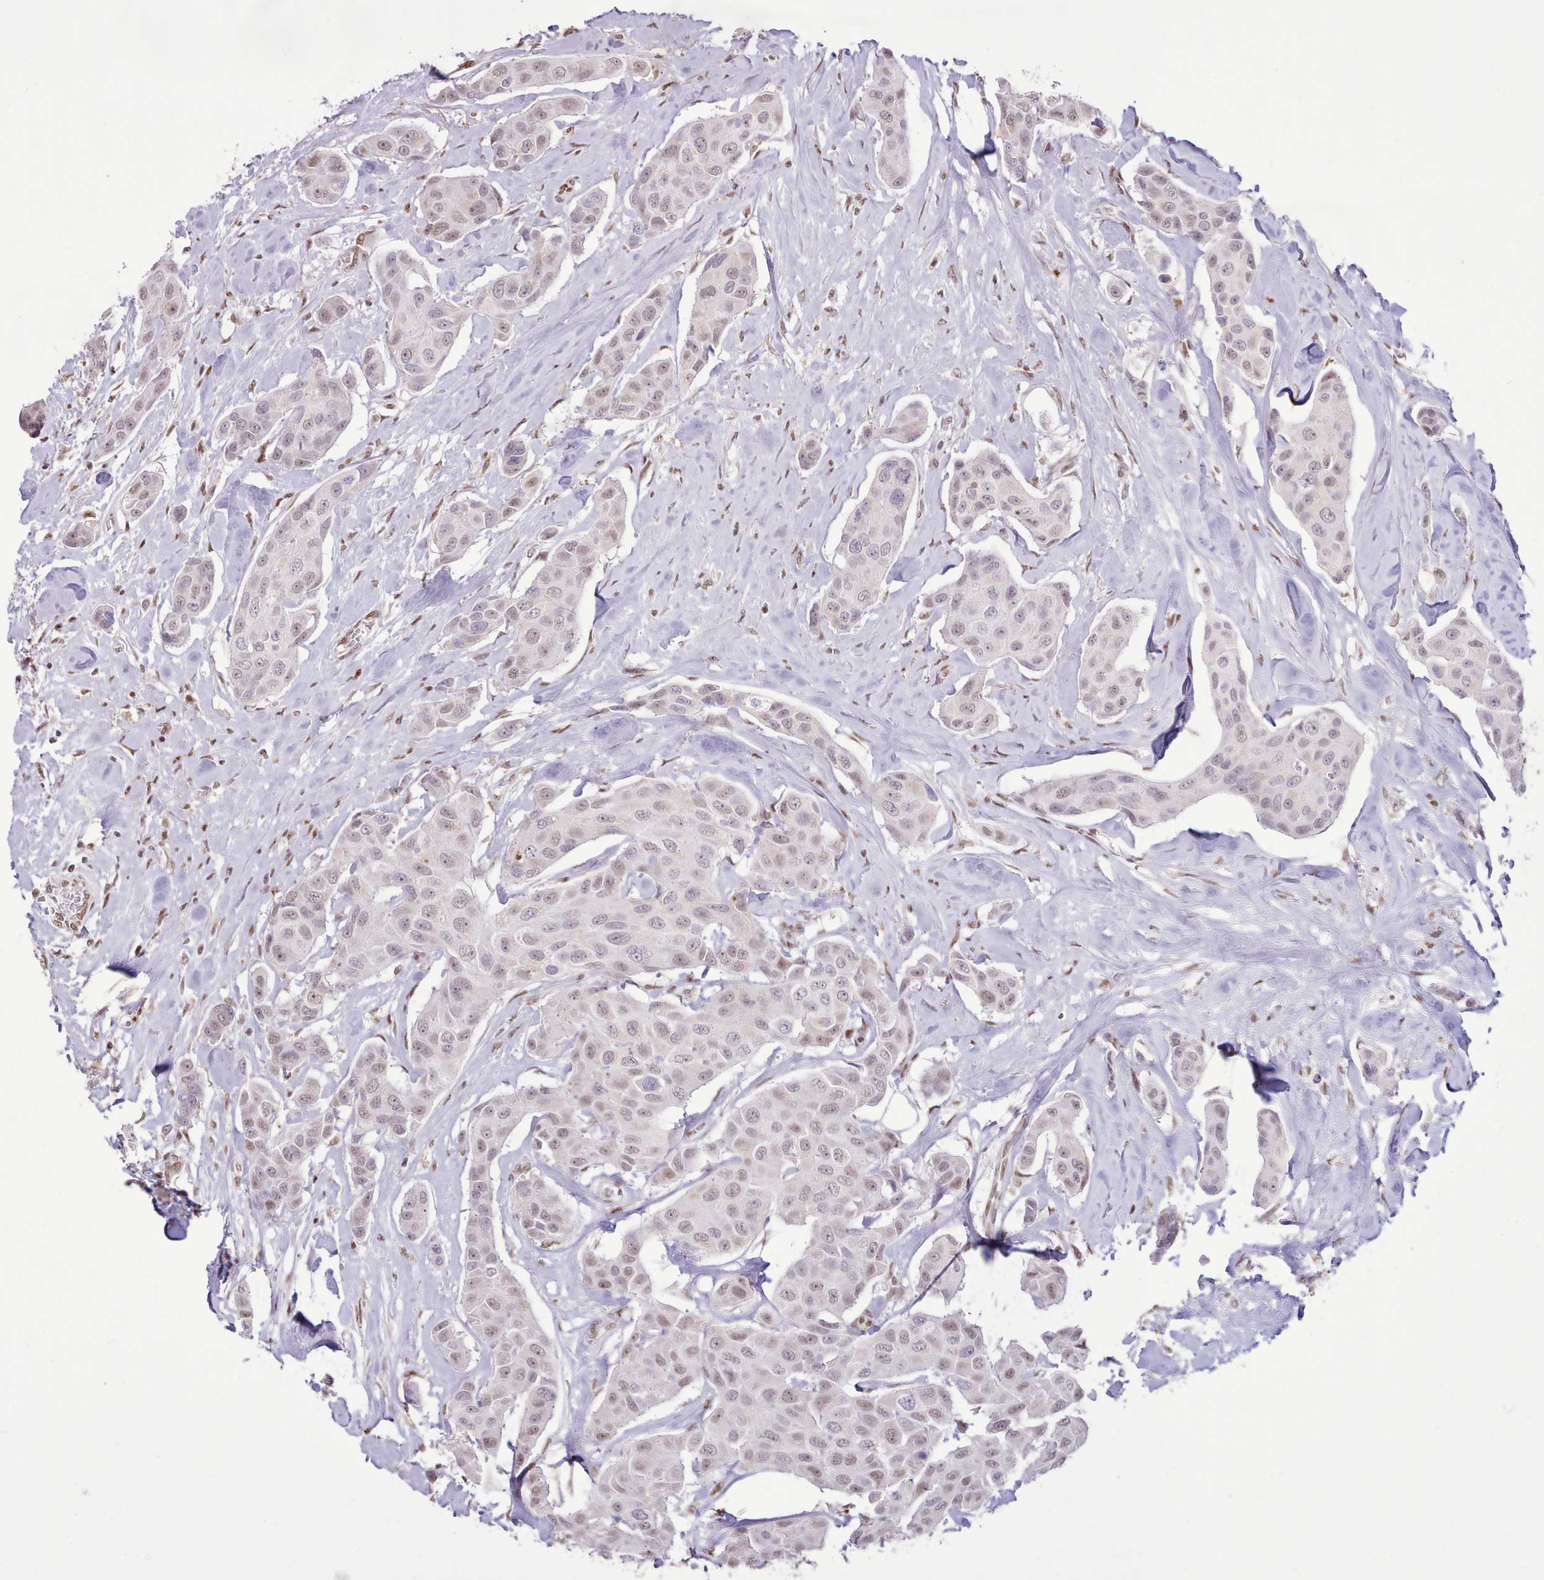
{"staining": {"intensity": "weak", "quantity": "25%-75%", "location": "nuclear"}, "tissue": "breast cancer", "cell_type": "Tumor cells", "image_type": "cancer", "snomed": [{"axis": "morphology", "description": "Duct carcinoma"}, {"axis": "topography", "description": "Breast"}, {"axis": "topography", "description": "Lymph node"}], "caption": "Breast intraductal carcinoma stained with IHC demonstrates weak nuclear expression in approximately 25%-75% of tumor cells. (brown staining indicates protein expression, while blue staining denotes nuclei).", "gene": "TAF15", "patient": {"sex": "female", "age": 80}}